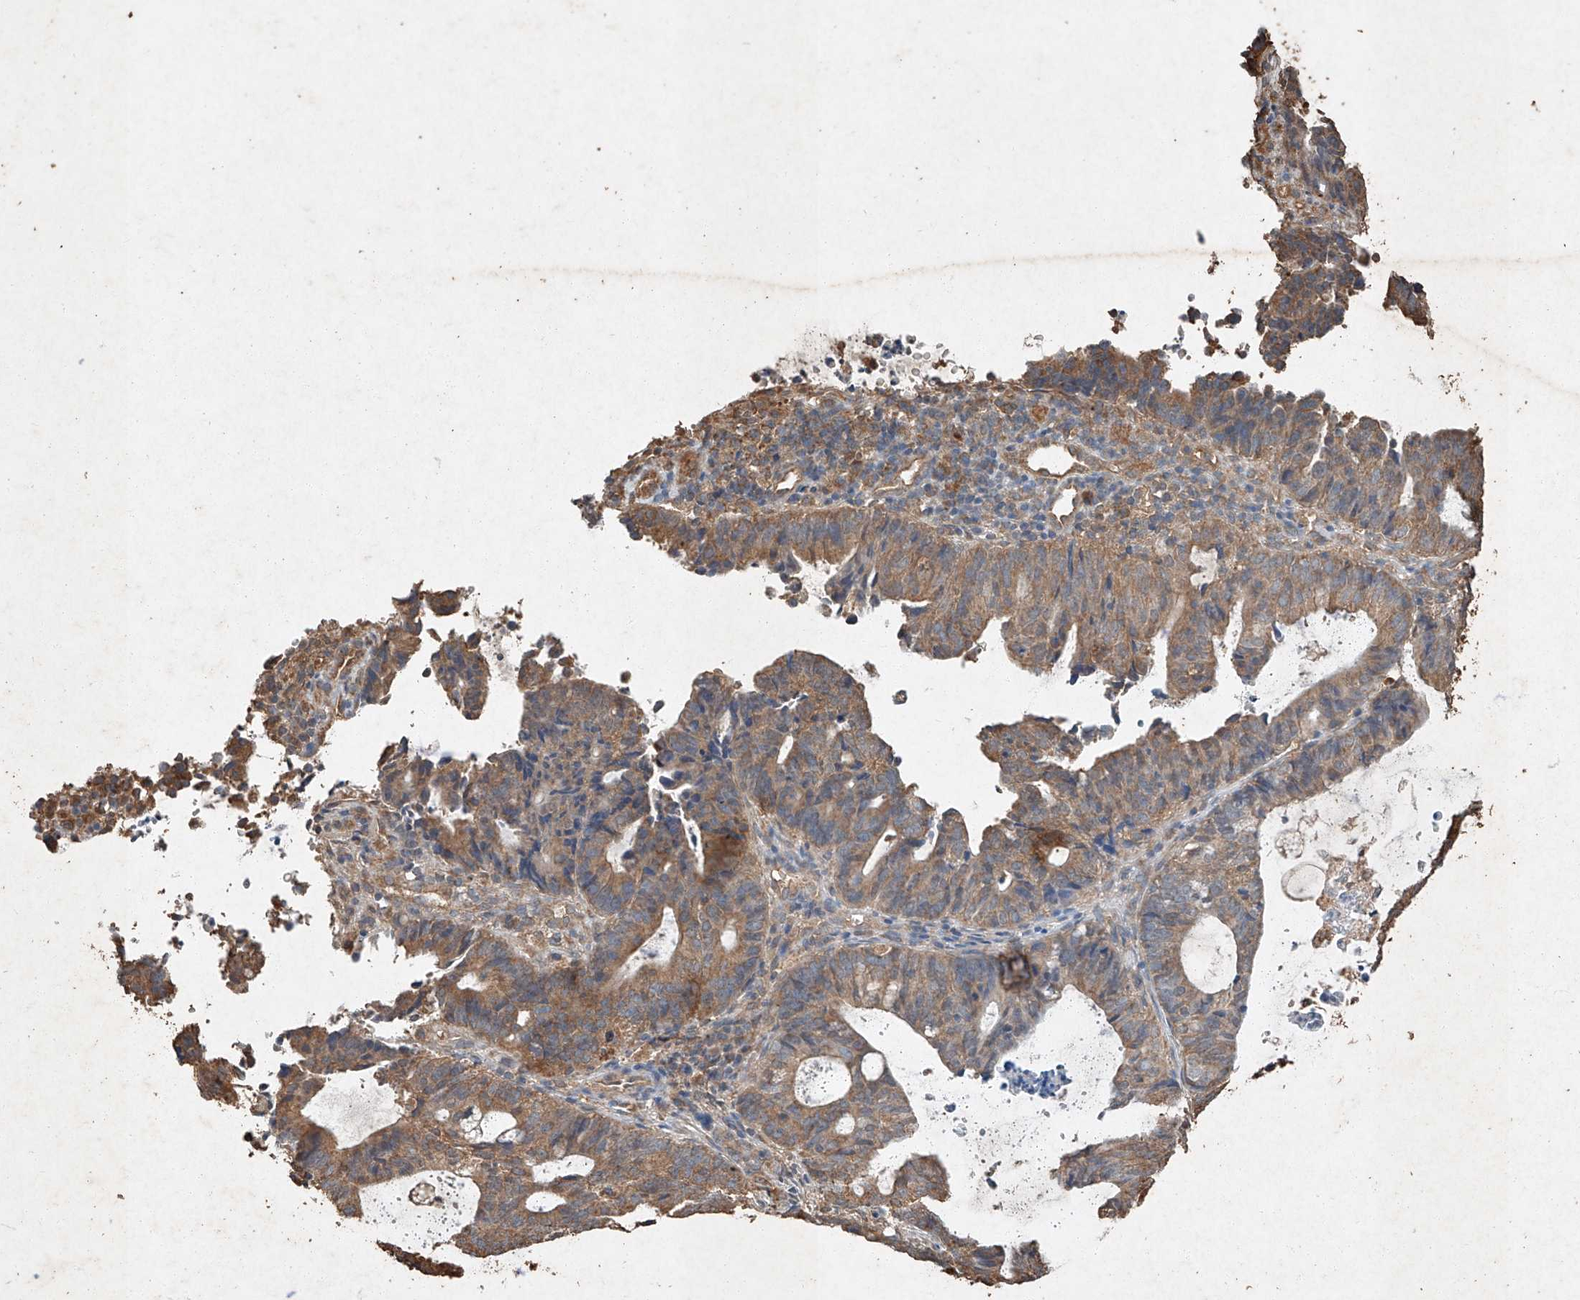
{"staining": {"intensity": "moderate", "quantity": ">75%", "location": "cytoplasmic/membranous"}, "tissue": "endometrial cancer", "cell_type": "Tumor cells", "image_type": "cancer", "snomed": [{"axis": "morphology", "description": "Adenocarcinoma, NOS"}, {"axis": "topography", "description": "Uterus"}], "caption": "This photomicrograph shows IHC staining of human endometrial cancer, with medium moderate cytoplasmic/membranous positivity in approximately >75% of tumor cells.", "gene": "STK3", "patient": {"sex": "female", "age": 83}}